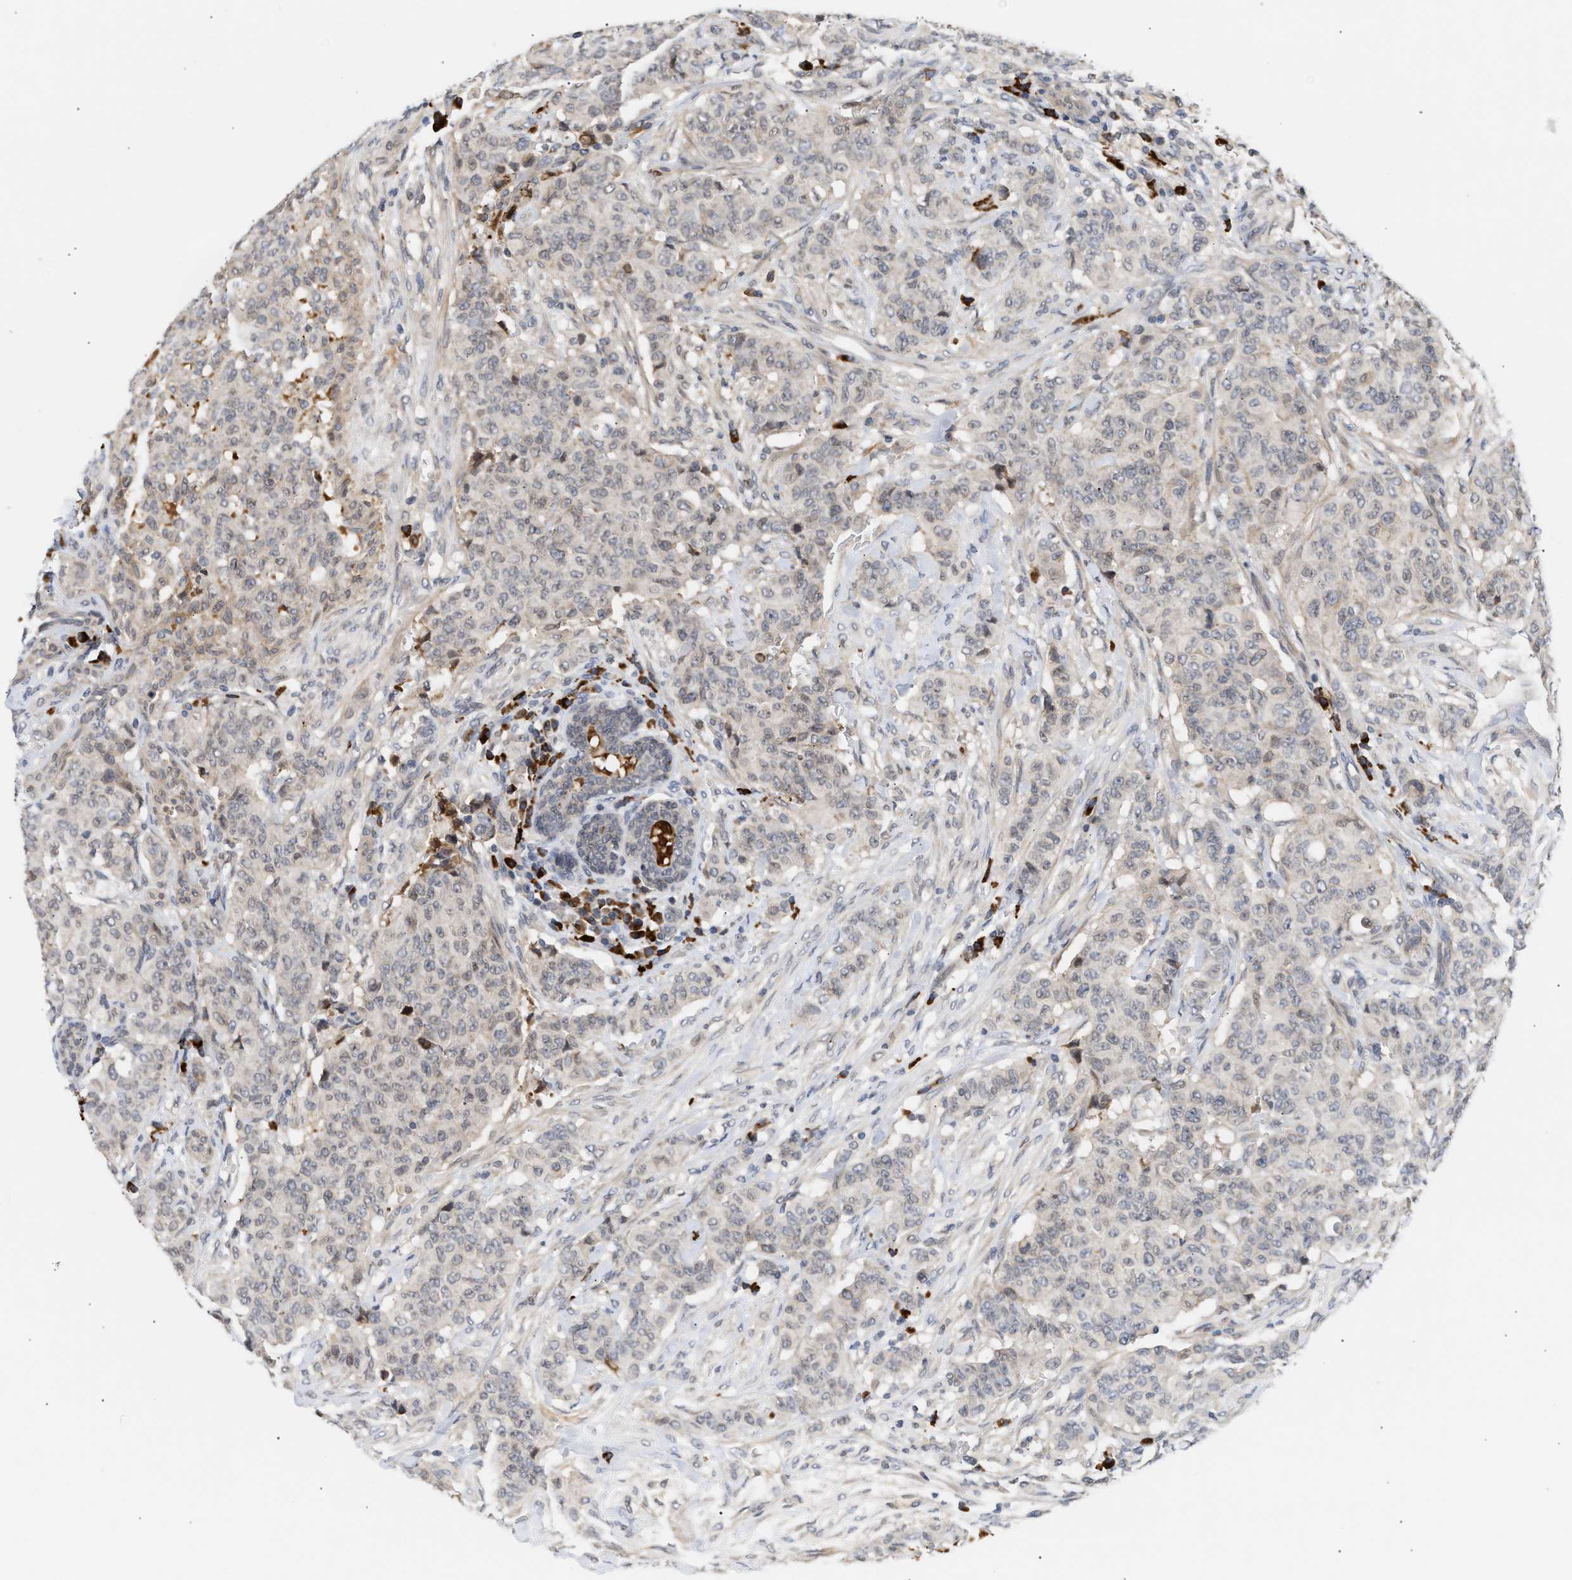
{"staining": {"intensity": "negative", "quantity": "none", "location": "none"}, "tissue": "breast cancer", "cell_type": "Tumor cells", "image_type": "cancer", "snomed": [{"axis": "morphology", "description": "Normal tissue, NOS"}, {"axis": "morphology", "description": "Duct carcinoma"}, {"axis": "topography", "description": "Breast"}], "caption": "There is no significant staining in tumor cells of breast invasive ductal carcinoma.", "gene": "NUP62", "patient": {"sex": "female", "age": 40}}